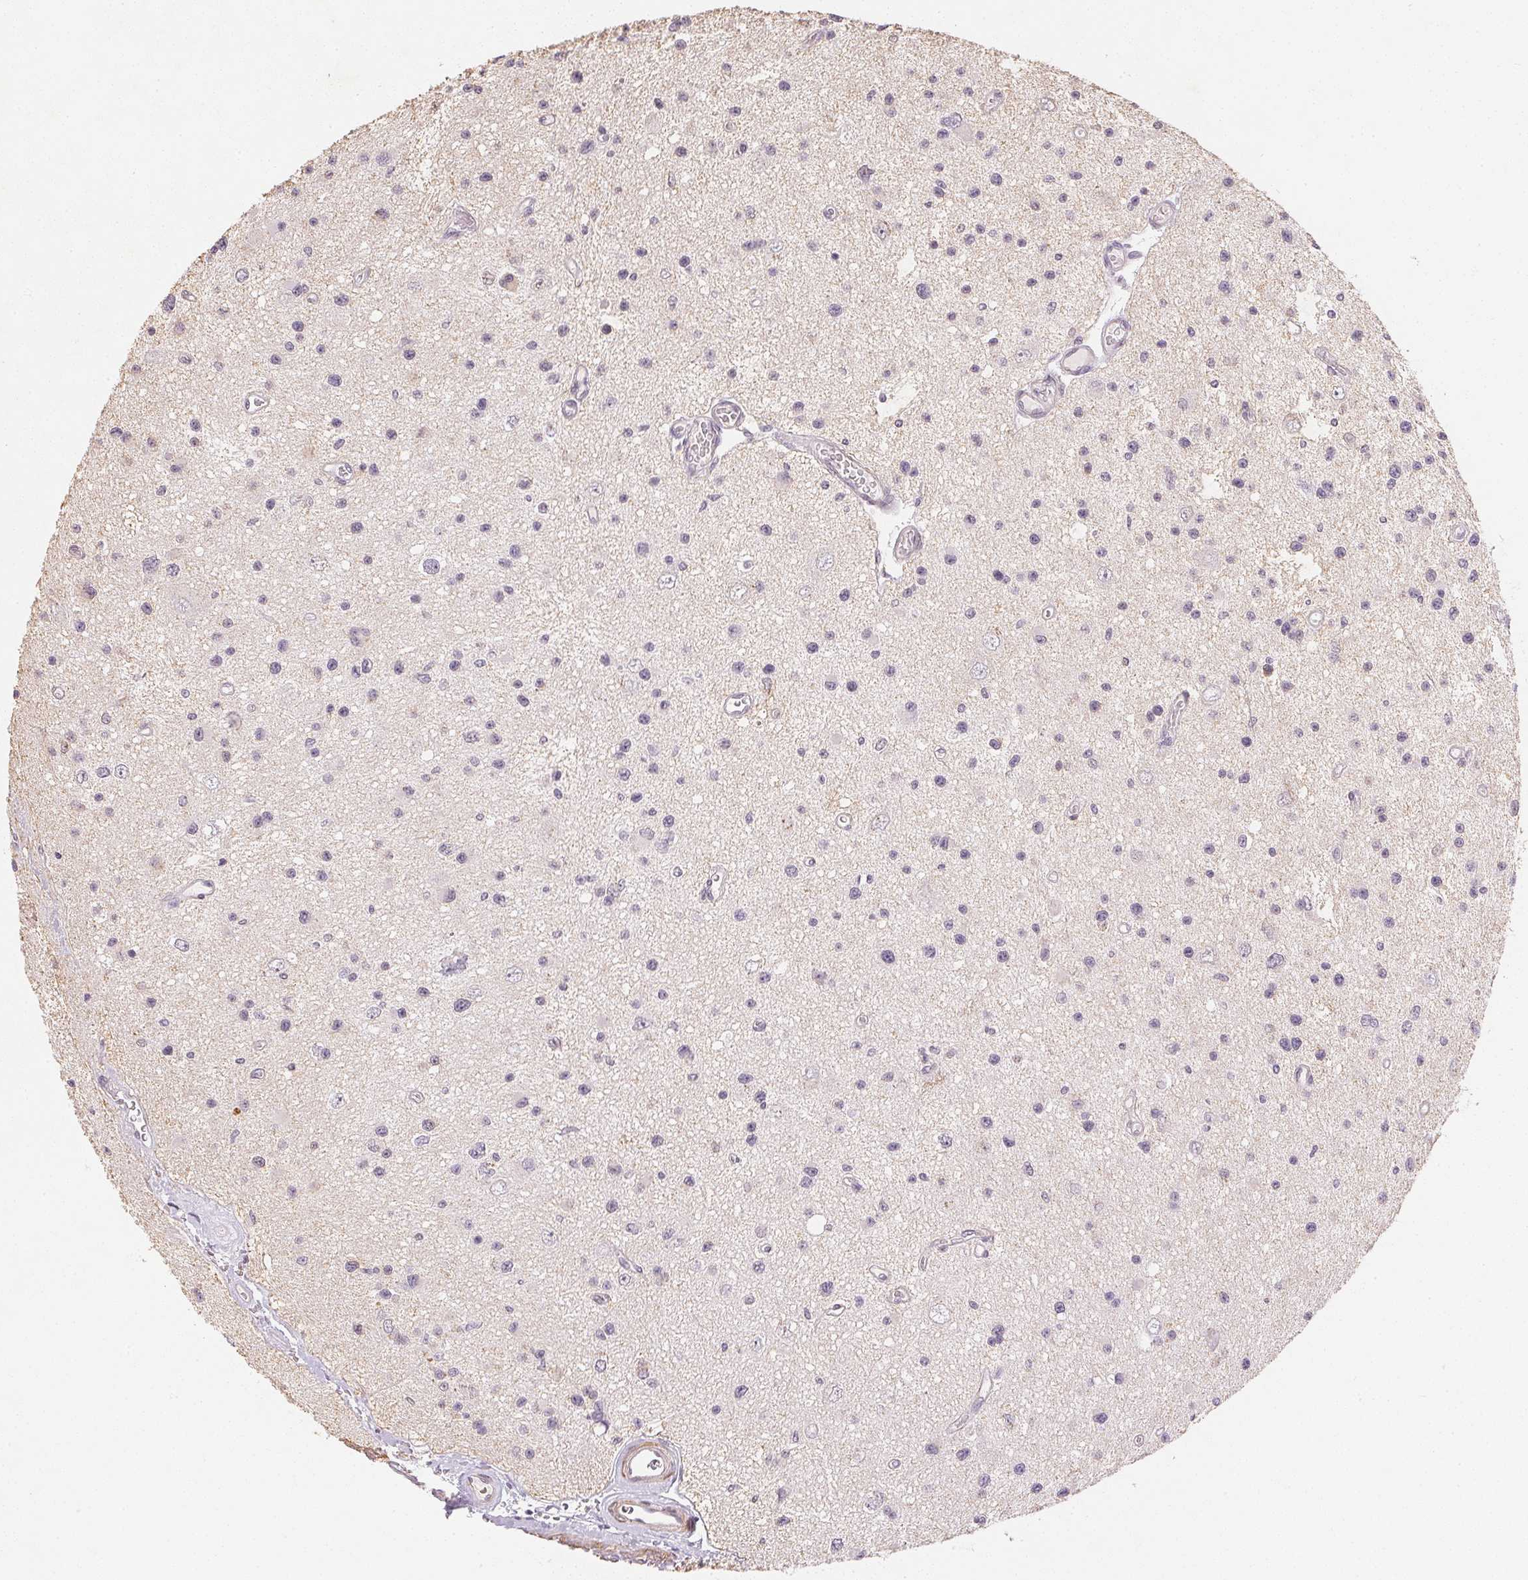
{"staining": {"intensity": "negative", "quantity": "none", "location": "none"}, "tissue": "glioma", "cell_type": "Tumor cells", "image_type": "cancer", "snomed": [{"axis": "morphology", "description": "Glioma, malignant, Low grade"}, {"axis": "topography", "description": "Brain"}], "caption": "Immunohistochemistry (IHC) micrograph of glioma stained for a protein (brown), which demonstrates no staining in tumor cells.", "gene": "SMTN", "patient": {"sex": "male", "age": 43}}